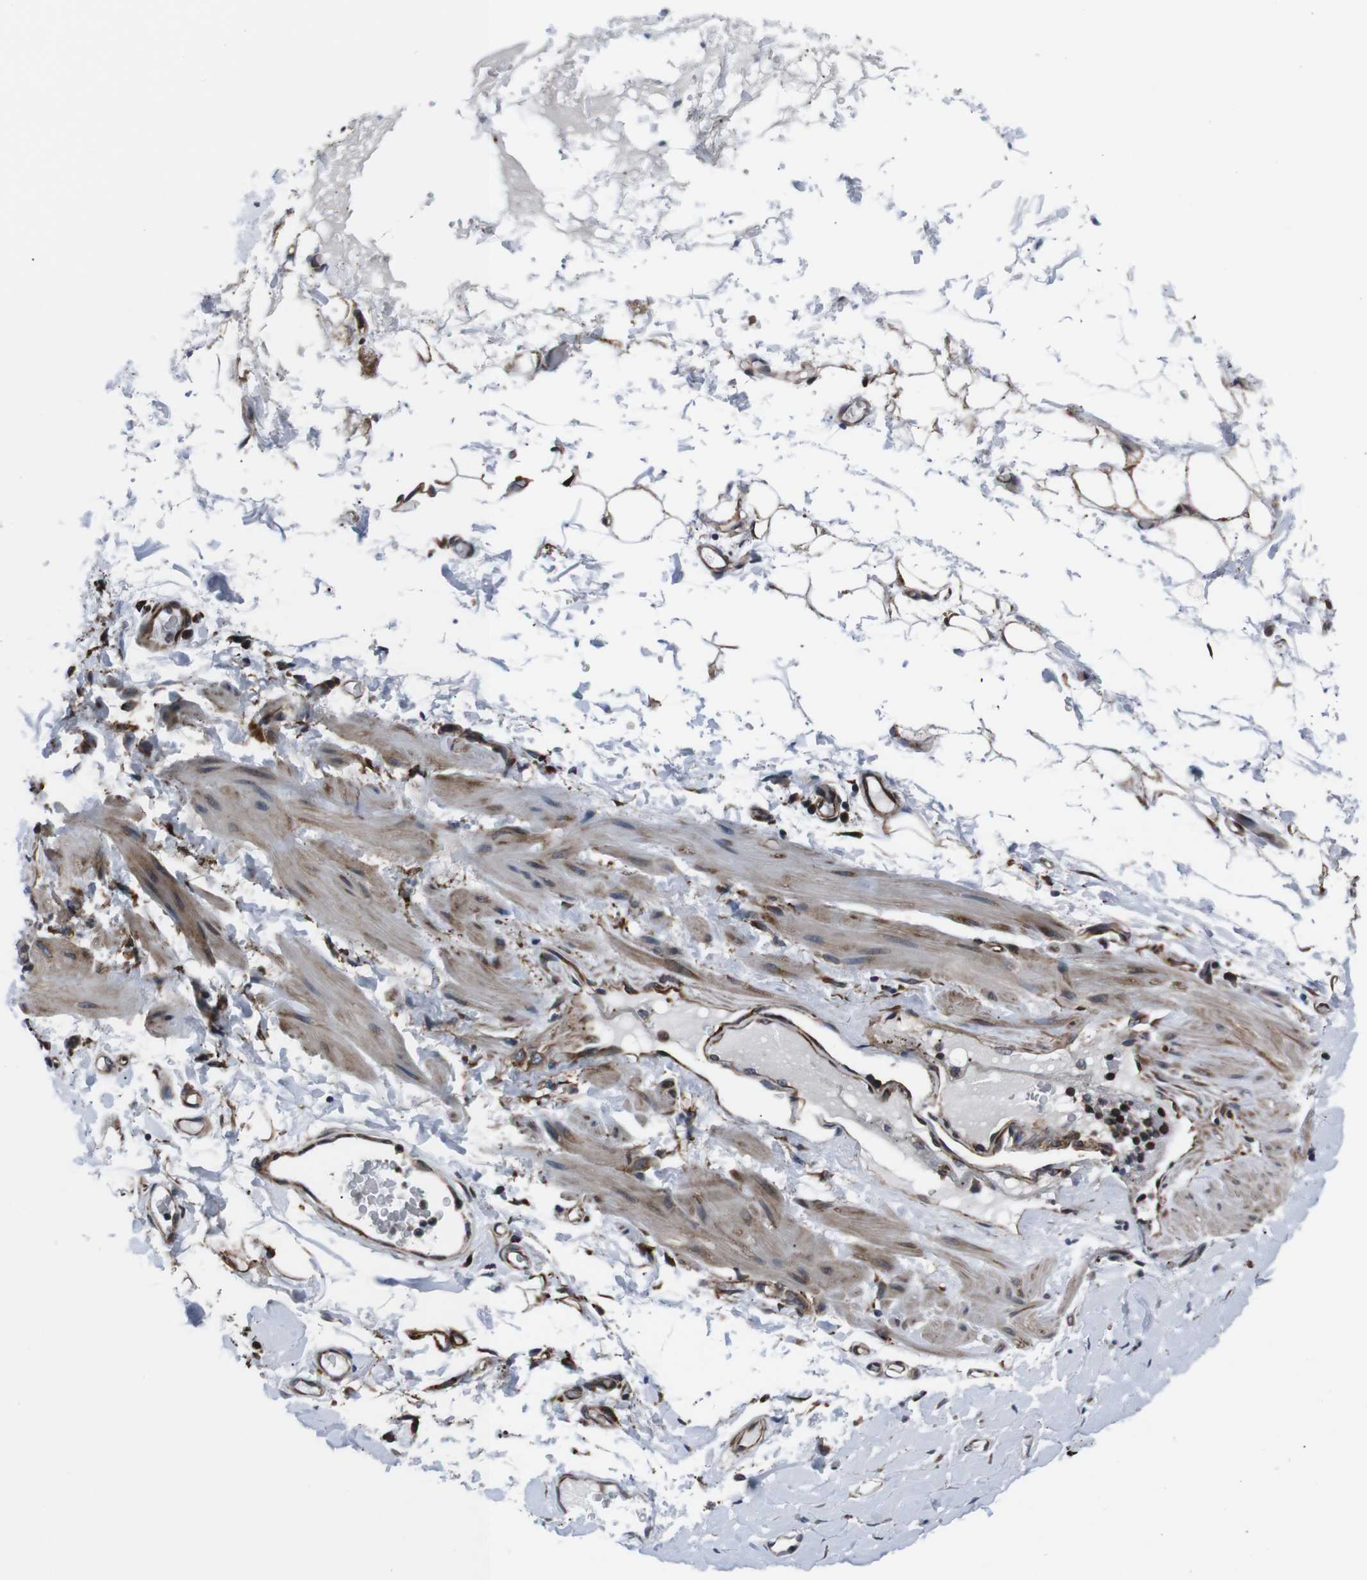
{"staining": {"intensity": "strong", "quantity": ">75%", "location": "cytoplasmic/membranous"}, "tissue": "adipose tissue", "cell_type": "Adipocytes", "image_type": "normal", "snomed": [{"axis": "morphology", "description": "Normal tissue, NOS"}, {"axis": "morphology", "description": "Adenocarcinoma, NOS"}, {"axis": "topography", "description": "Esophagus"}], "caption": "Strong cytoplasmic/membranous staining for a protein is identified in approximately >75% of adipocytes of unremarkable adipose tissue using immunohistochemistry.", "gene": "EIF4A2", "patient": {"sex": "male", "age": 62}}